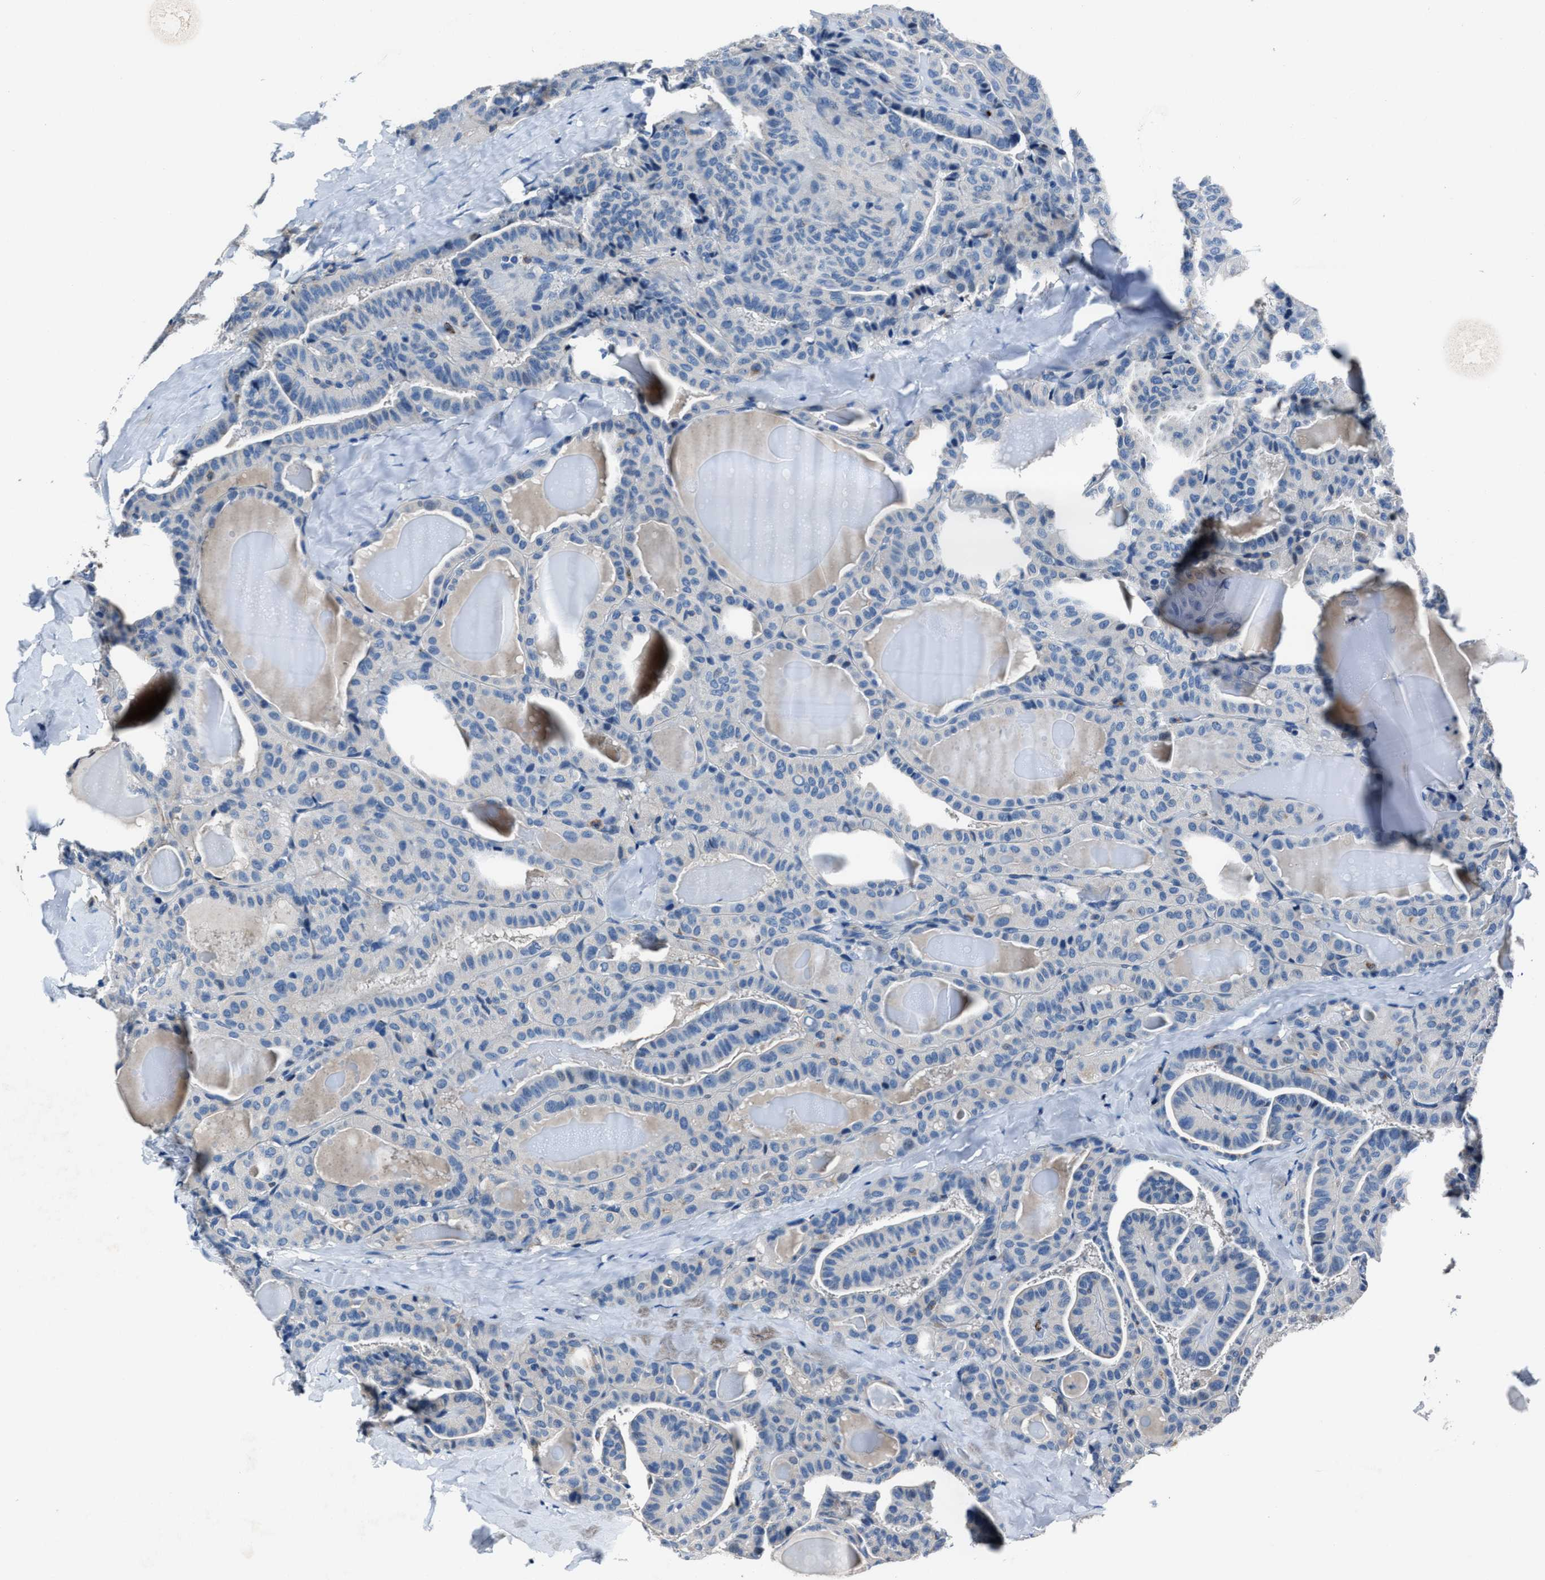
{"staining": {"intensity": "negative", "quantity": "none", "location": "none"}, "tissue": "thyroid cancer", "cell_type": "Tumor cells", "image_type": "cancer", "snomed": [{"axis": "morphology", "description": "Papillary adenocarcinoma, NOS"}, {"axis": "topography", "description": "Thyroid gland"}], "caption": "There is no significant staining in tumor cells of thyroid cancer (papillary adenocarcinoma). (Brightfield microscopy of DAB (3,3'-diaminobenzidine) IHC at high magnification).", "gene": "FGL2", "patient": {"sex": "male", "age": 77}}